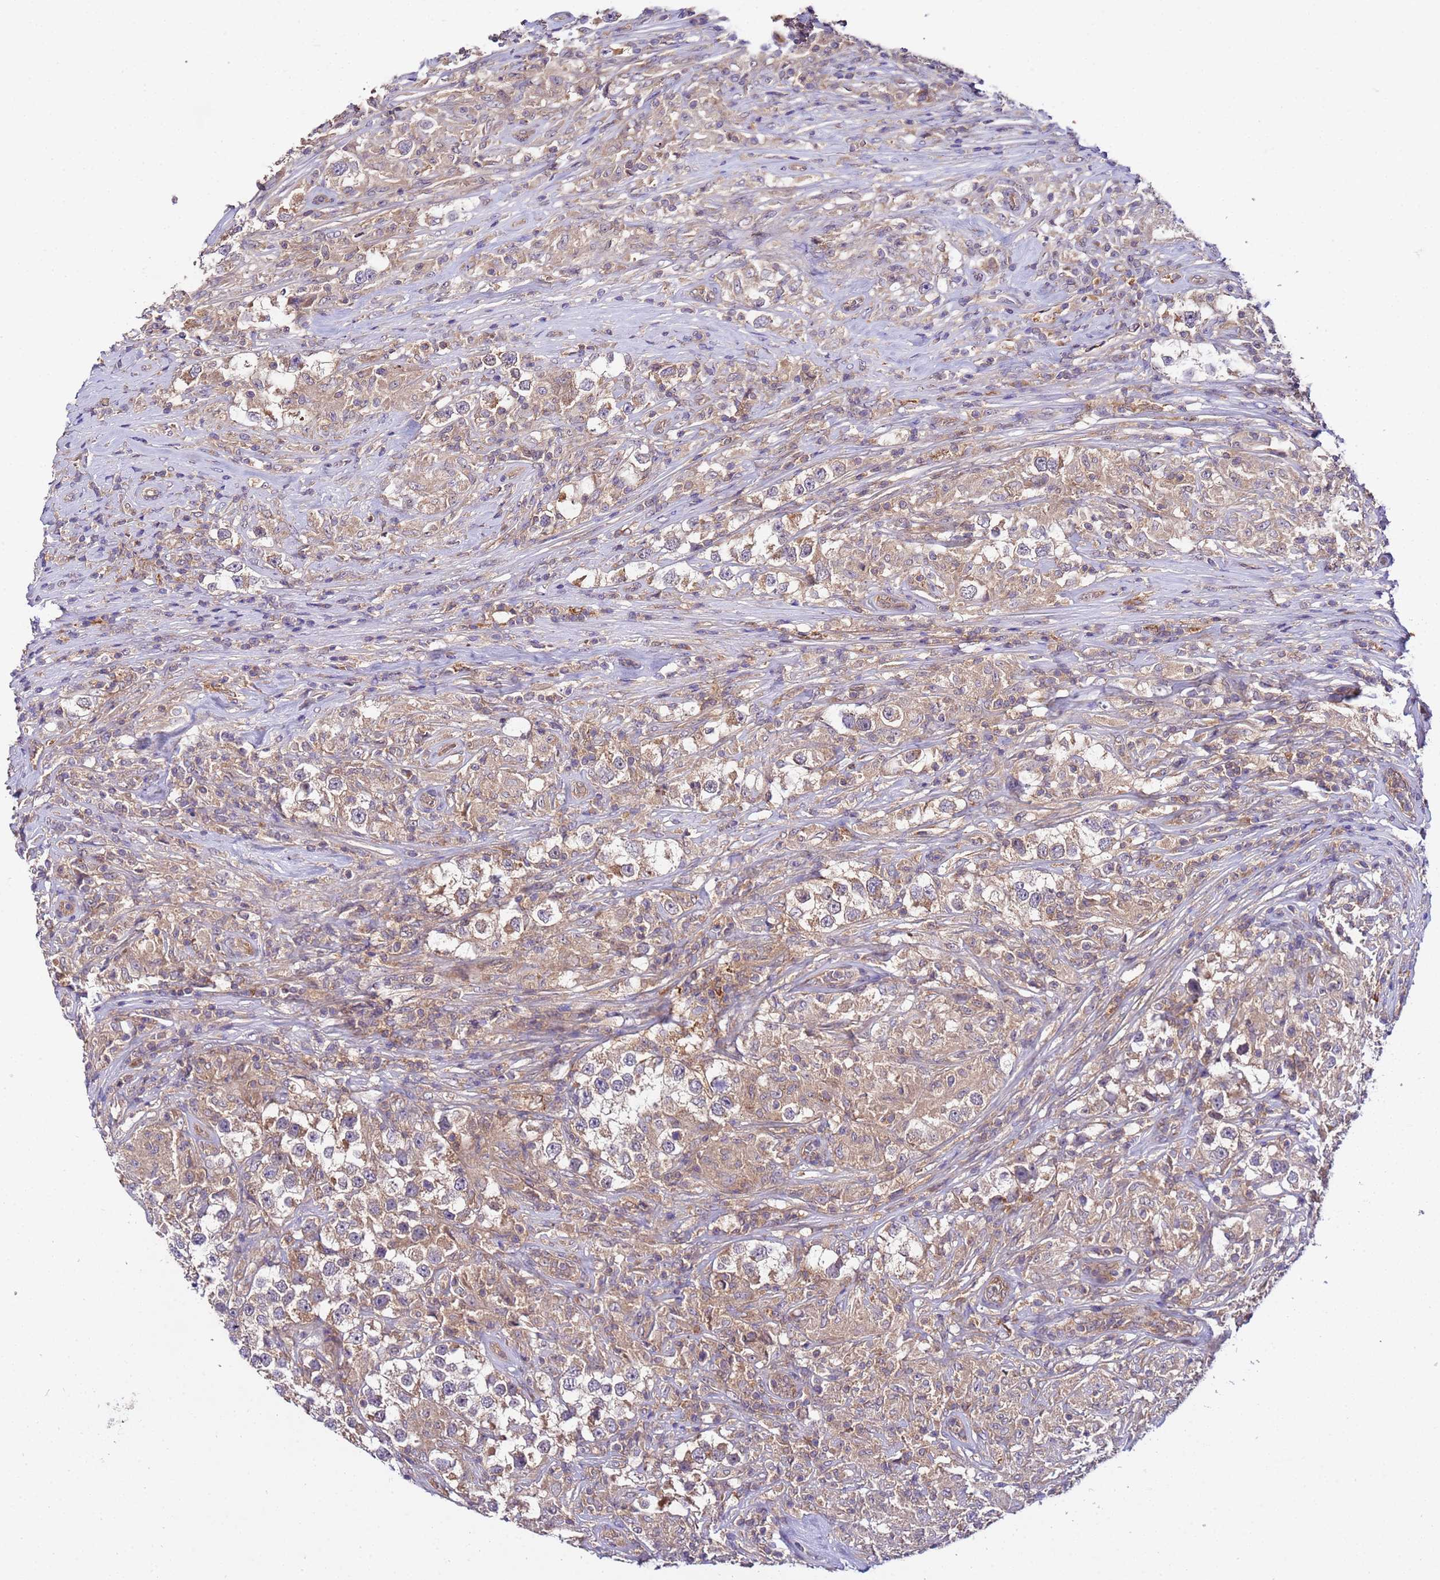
{"staining": {"intensity": "weak", "quantity": "25%-75%", "location": "cytoplasmic/membranous"}, "tissue": "testis cancer", "cell_type": "Tumor cells", "image_type": "cancer", "snomed": [{"axis": "morphology", "description": "Seminoma, NOS"}, {"axis": "topography", "description": "Testis"}], "caption": "DAB immunohistochemical staining of testis seminoma demonstrates weak cytoplasmic/membranous protein positivity in about 25%-75% of tumor cells.", "gene": "GSPT2", "patient": {"sex": "male", "age": 46}}